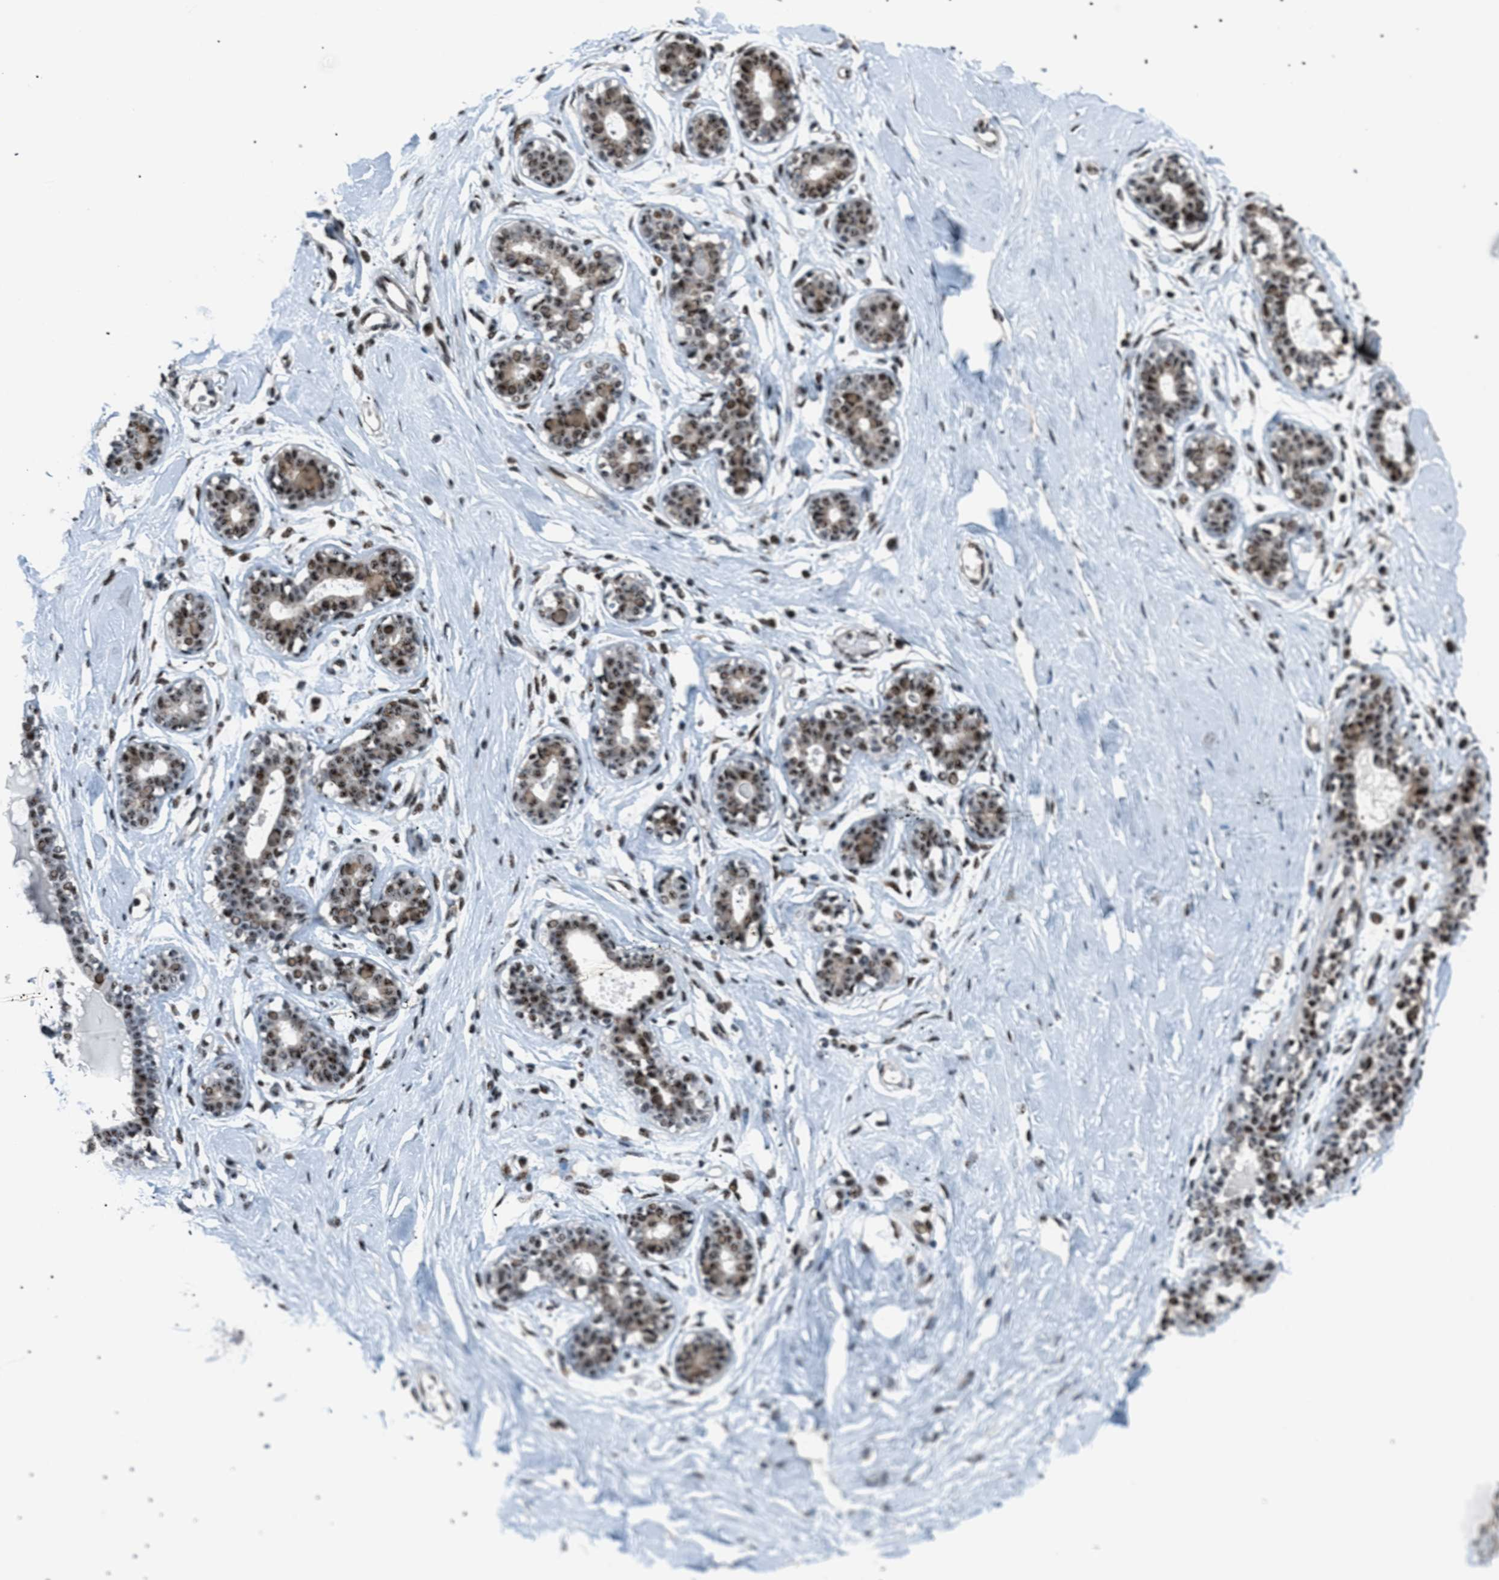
{"staining": {"intensity": "moderate", "quantity": ">75%", "location": "nuclear"}, "tissue": "breast", "cell_type": "Adipocytes", "image_type": "normal", "snomed": [{"axis": "morphology", "description": "Normal tissue, NOS"}, {"axis": "topography", "description": "Breast"}], "caption": "IHC micrograph of benign human breast stained for a protein (brown), which displays medium levels of moderate nuclear expression in about >75% of adipocytes.", "gene": "CDR2", "patient": {"sex": "female", "age": 23}}